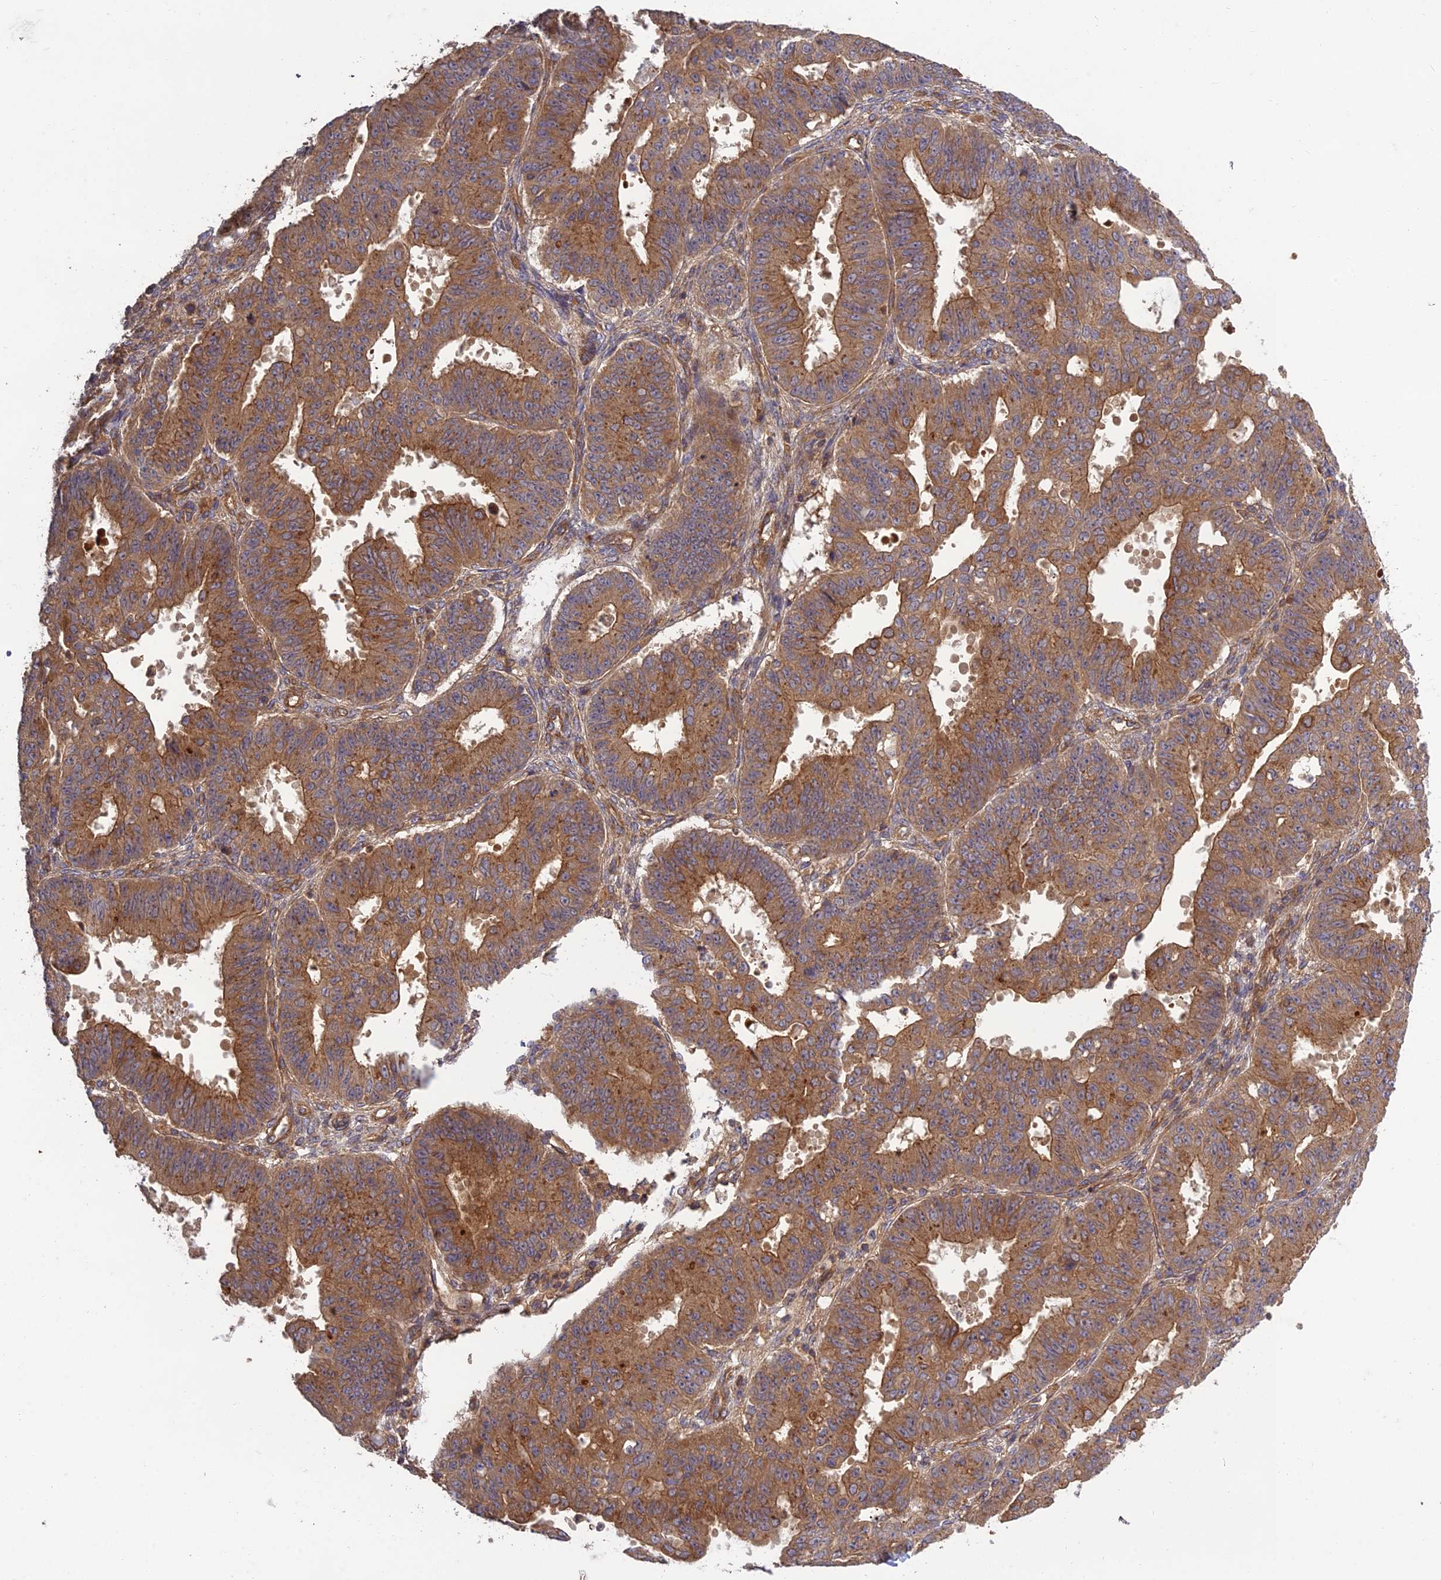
{"staining": {"intensity": "moderate", "quantity": ">75%", "location": "cytoplasmic/membranous"}, "tissue": "ovarian cancer", "cell_type": "Tumor cells", "image_type": "cancer", "snomed": [{"axis": "morphology", "description": "Carcinoma, endometroid"}, {"axis": "topography", "description": "Appendix"}, {"axis": "topography", "description": "Ovary"}], "caption": "Immunohistochemical staining of human endometroid carcinoma (ovarian) demonstrates moderate cytoplasmic/membranous protein staining in approximately >75% of tumor cells. Immunohistochemistry stains the protein of interest in brown and the nuclei are stained blue.", "gene": "TMEM131L", "patient": {"sex": "female", "age": 42}}